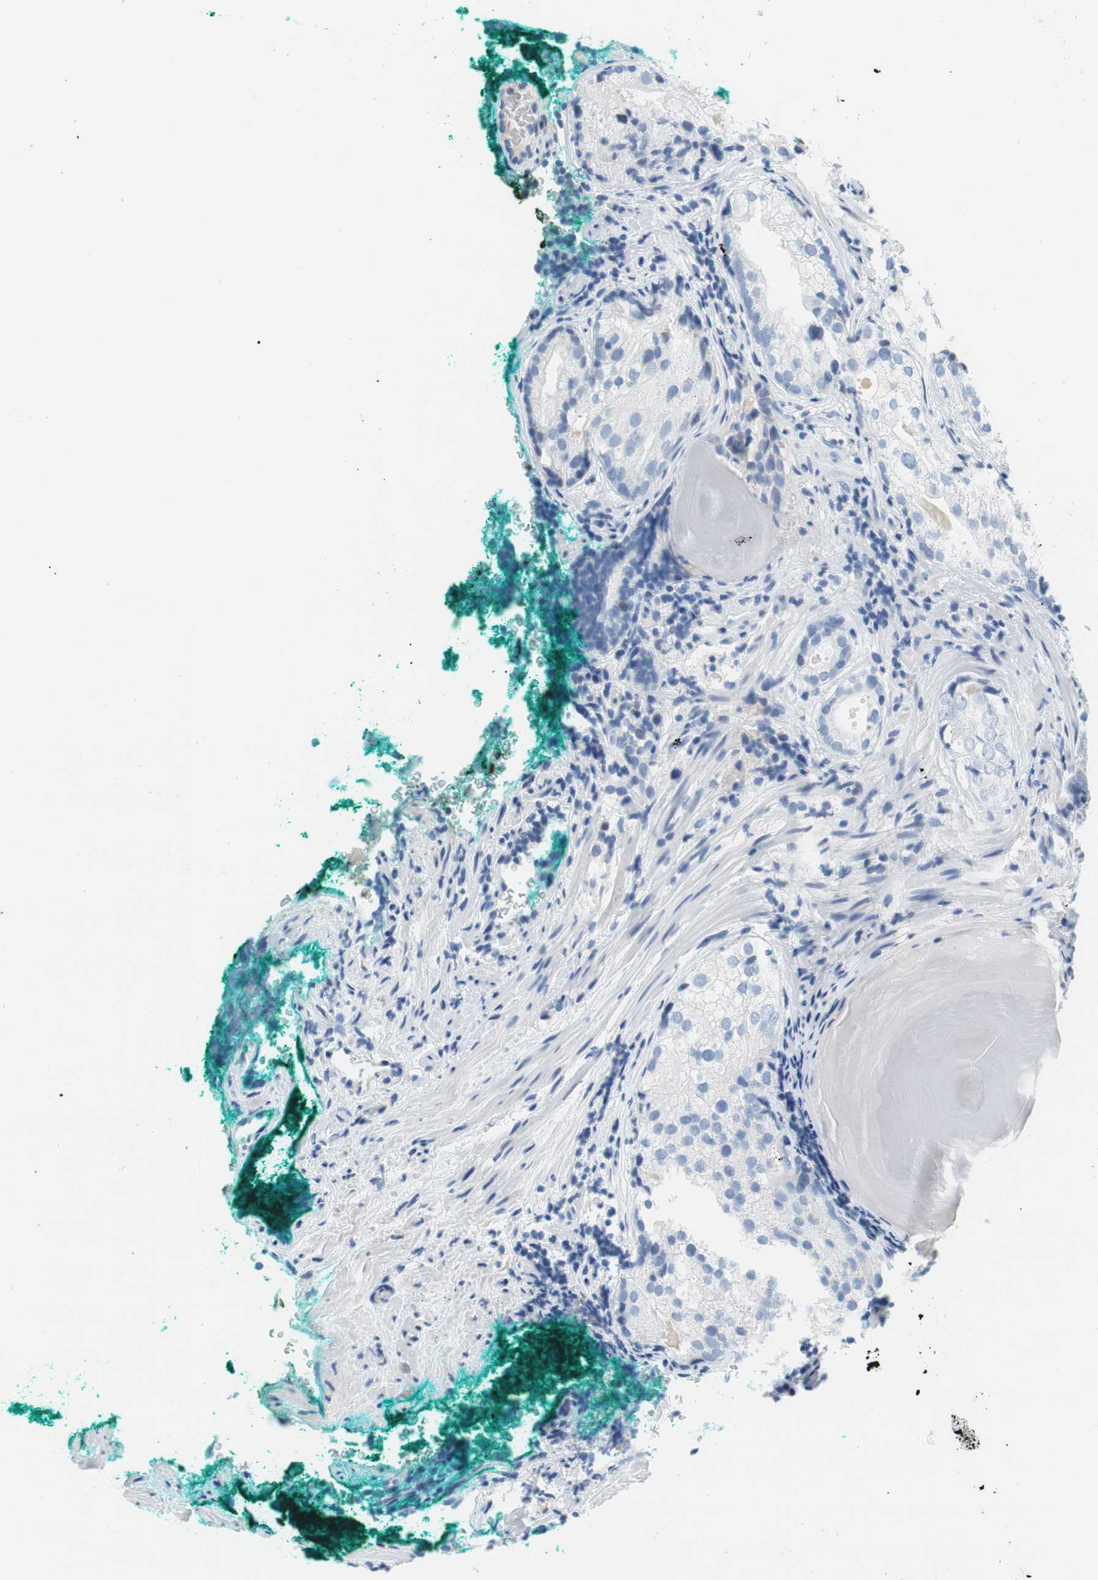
{"staining": {"intensity": "negative", "quantity": "none", "location": "none"}, "tissue": "prostate cancer", "cell_type": "Tumor cells", "image_type": "cancer", "snomed": [{"axis": "morphology", "description": "Adenocarcinoma, High grade"}, {"axis": "topography", "description": "Prostate"}], "caption": "This is a photomicrograph of IHC staining of prostate cancer, which shows no positivity in tumor cells. The staining was performed using DAB (3,3'-diaminobenzidine) to visualize the protein expression in brown, while the nuclei were stained in blue with hematoxylin (Magnification: 20x).", "gene": "MYH1", "patient": {"sex": "male", "age": 66}}